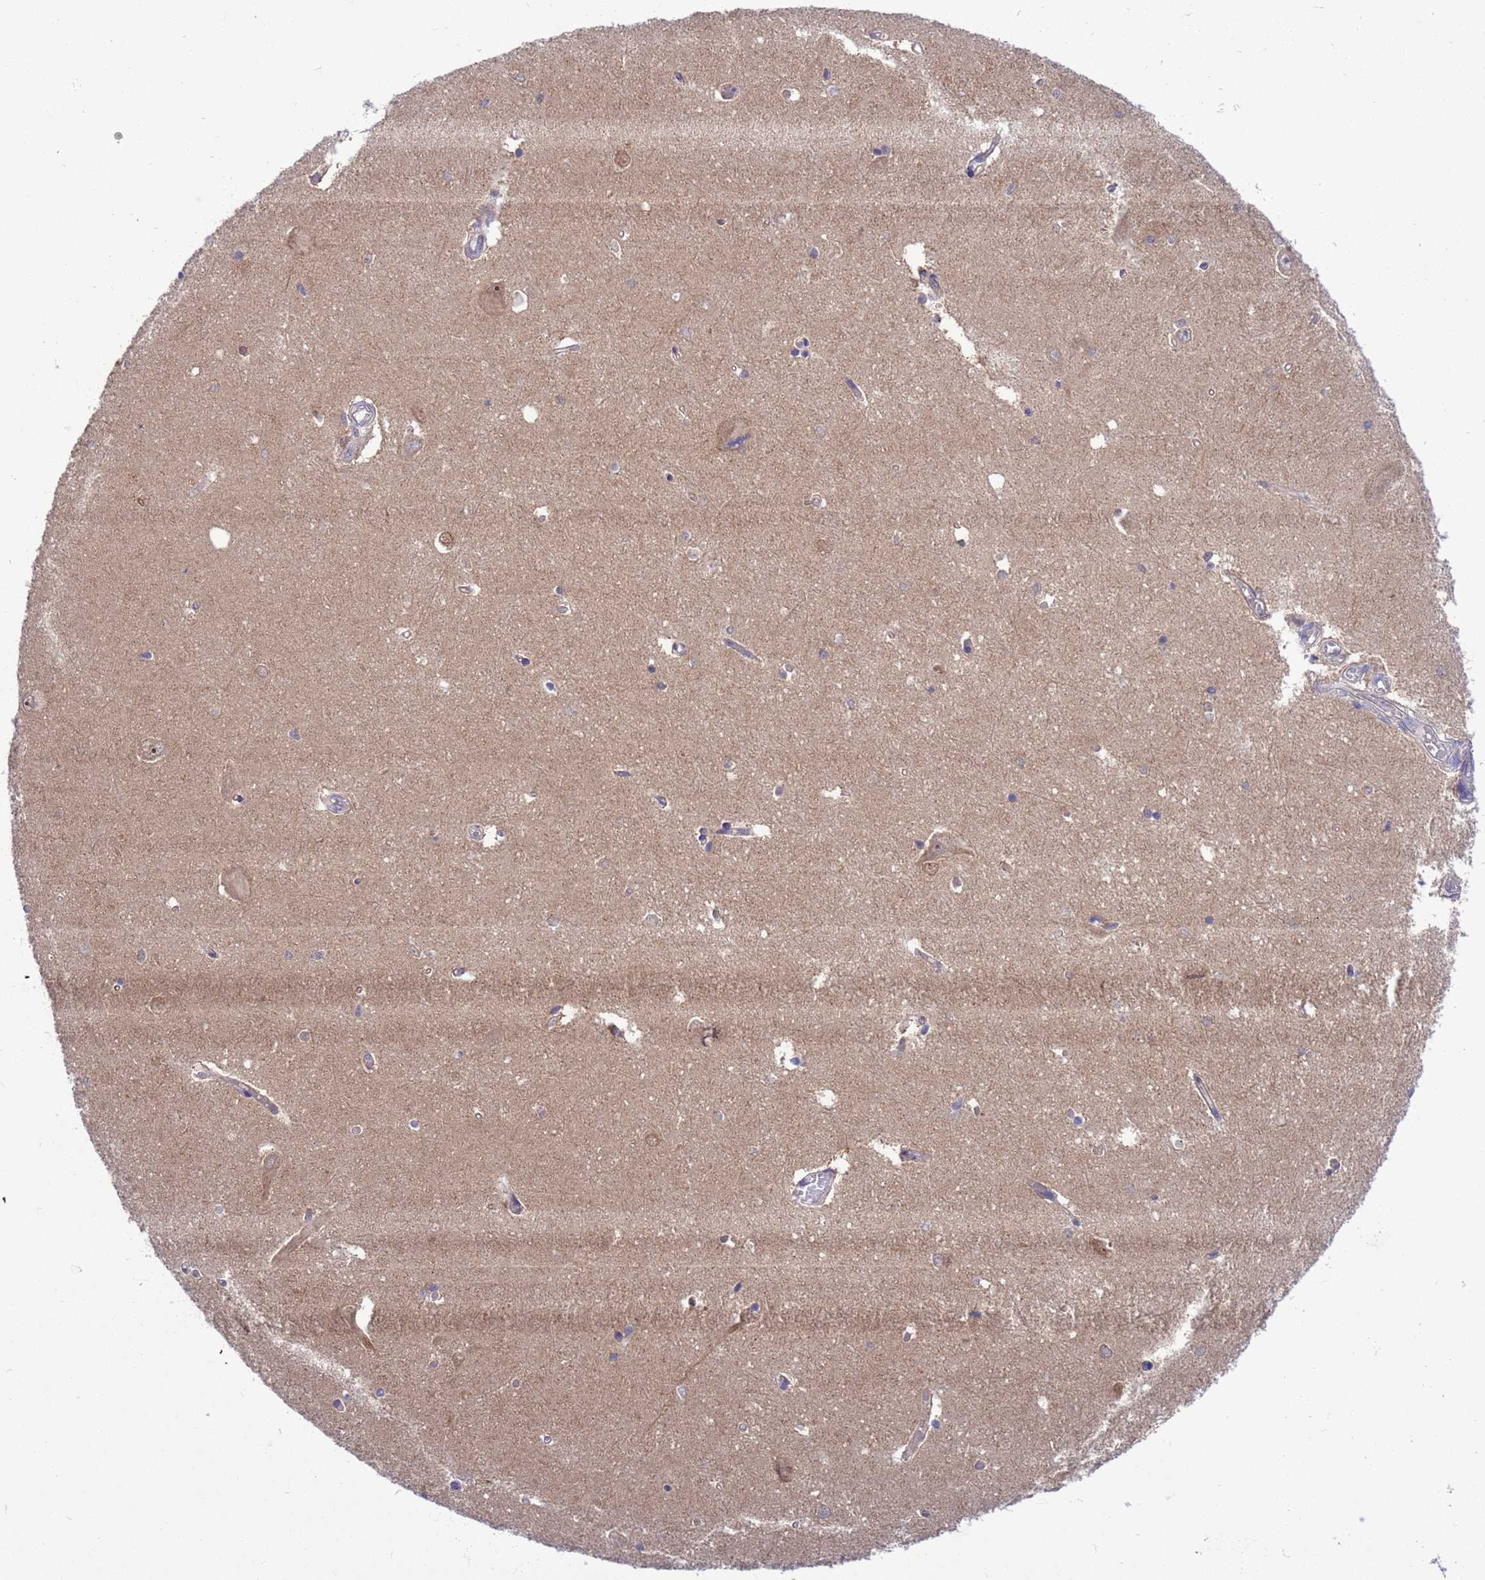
{"staining": {"intensity": "weak", "quantity": "<25%", "location": "cytoplasmic/membranous"}, "tissue": "hippocampus", "cell_type": "Glial cells", "image_type": "normal", "snomed": [{"axis": "morphology", "description": "Normal tissue, NOS"}, {"axis": "topography", "description": "Hippocampus"}], "caption": "Glial cells show no significant staining in benign hippocampus.", "gene": "ZNF461", "patient": {"sex": "male", "age": 45}}